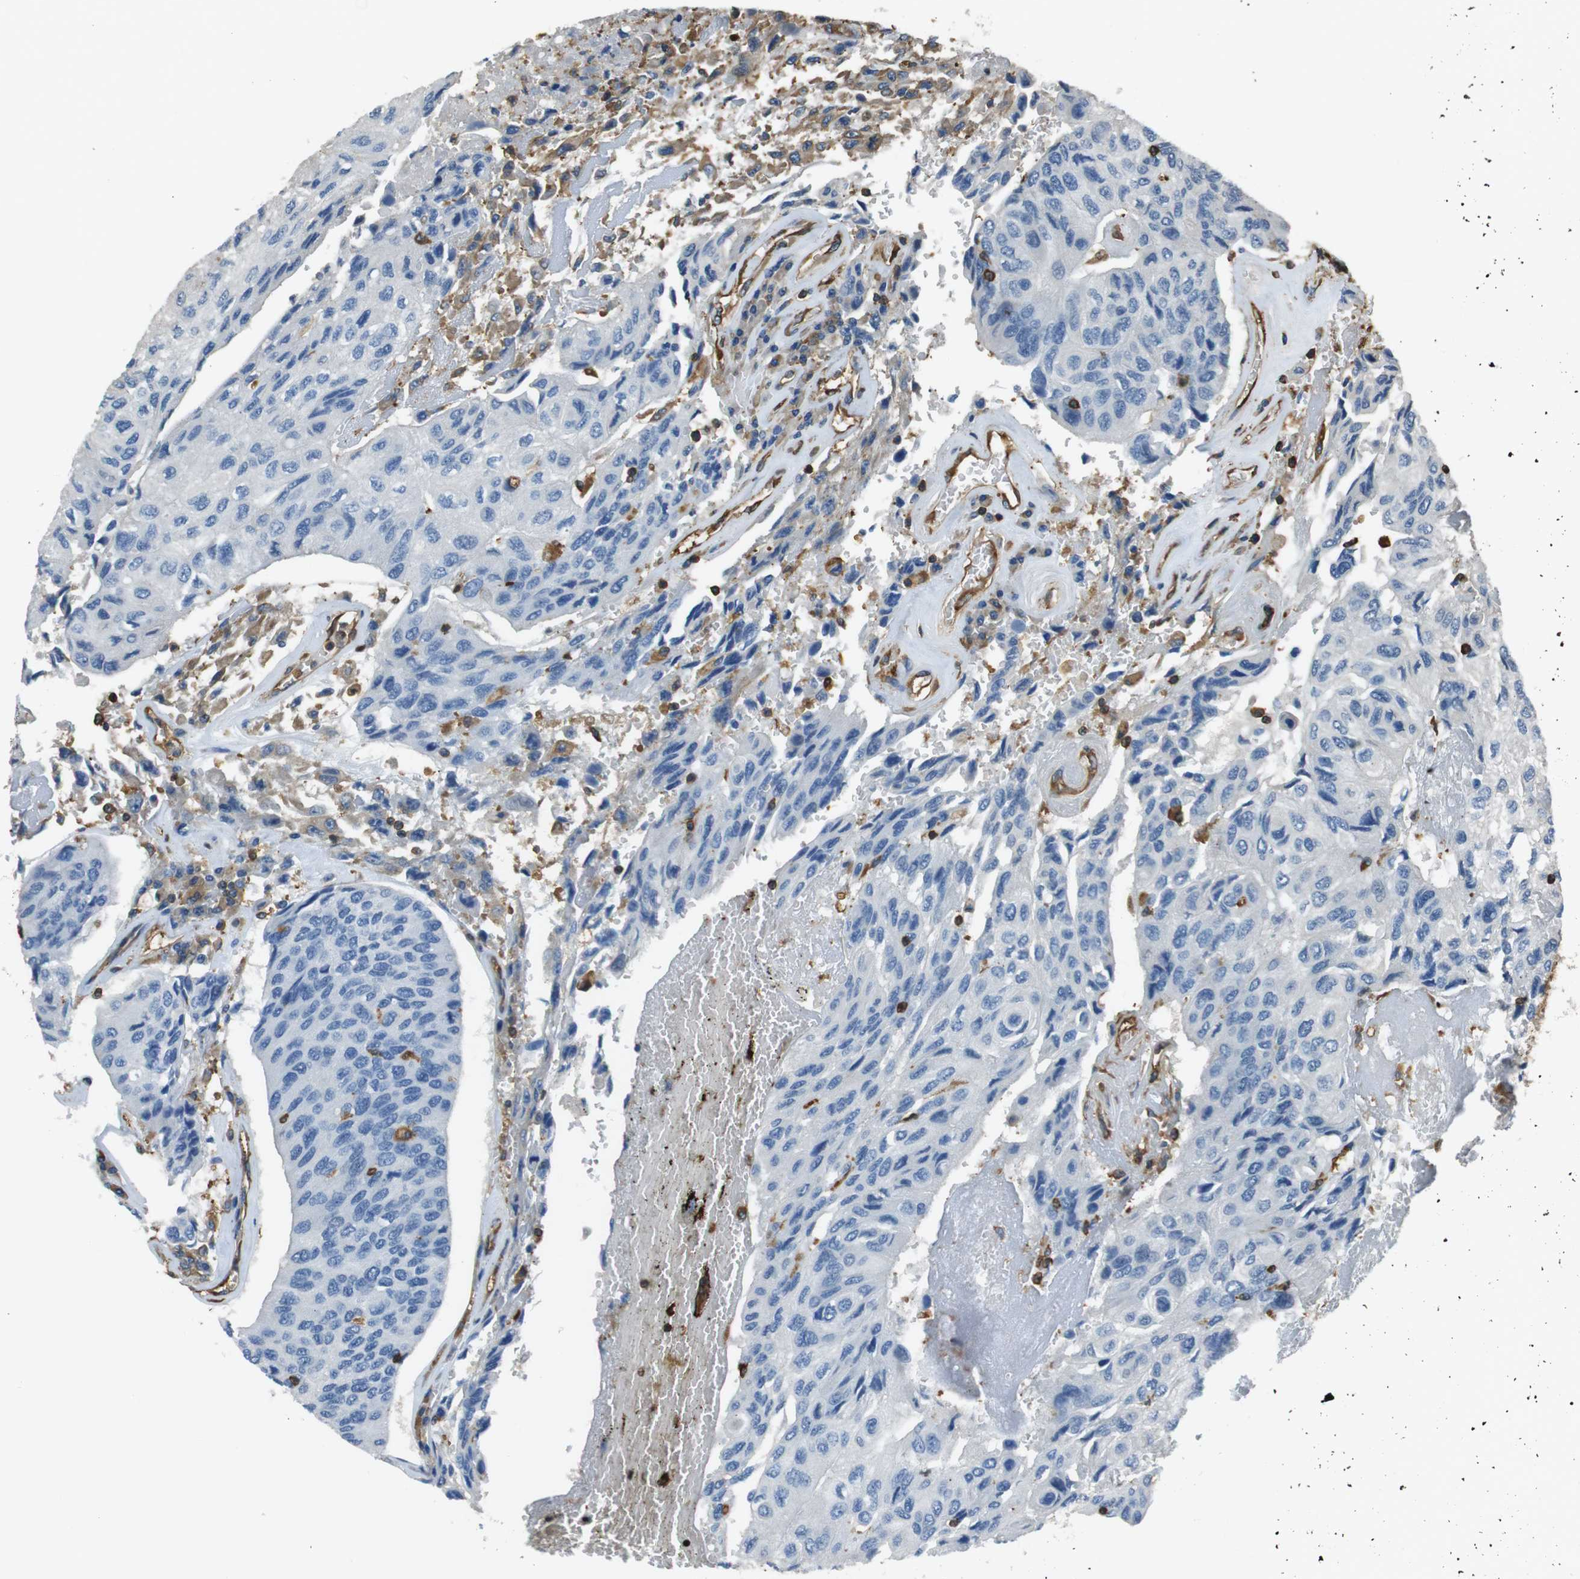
{"staining": {"intensity": "negative", "quantity": "none", "location": "none"}, "tissue": "urothelial cancer", "cell_type": "Tumor cells", "image_type": "cancer", "snomed": [{"axis": "morphology", "description": "Urothelial carcinoma, High grade"}, {"axis": "topography", "description": "Urinary bladder"}], "caption": "The photomicrograph exhibits no staining of tumor cells in urothelial carcinoma (high-grade).", "gene": "FCAR", "patient": {"sex": "female", "age": 85}}